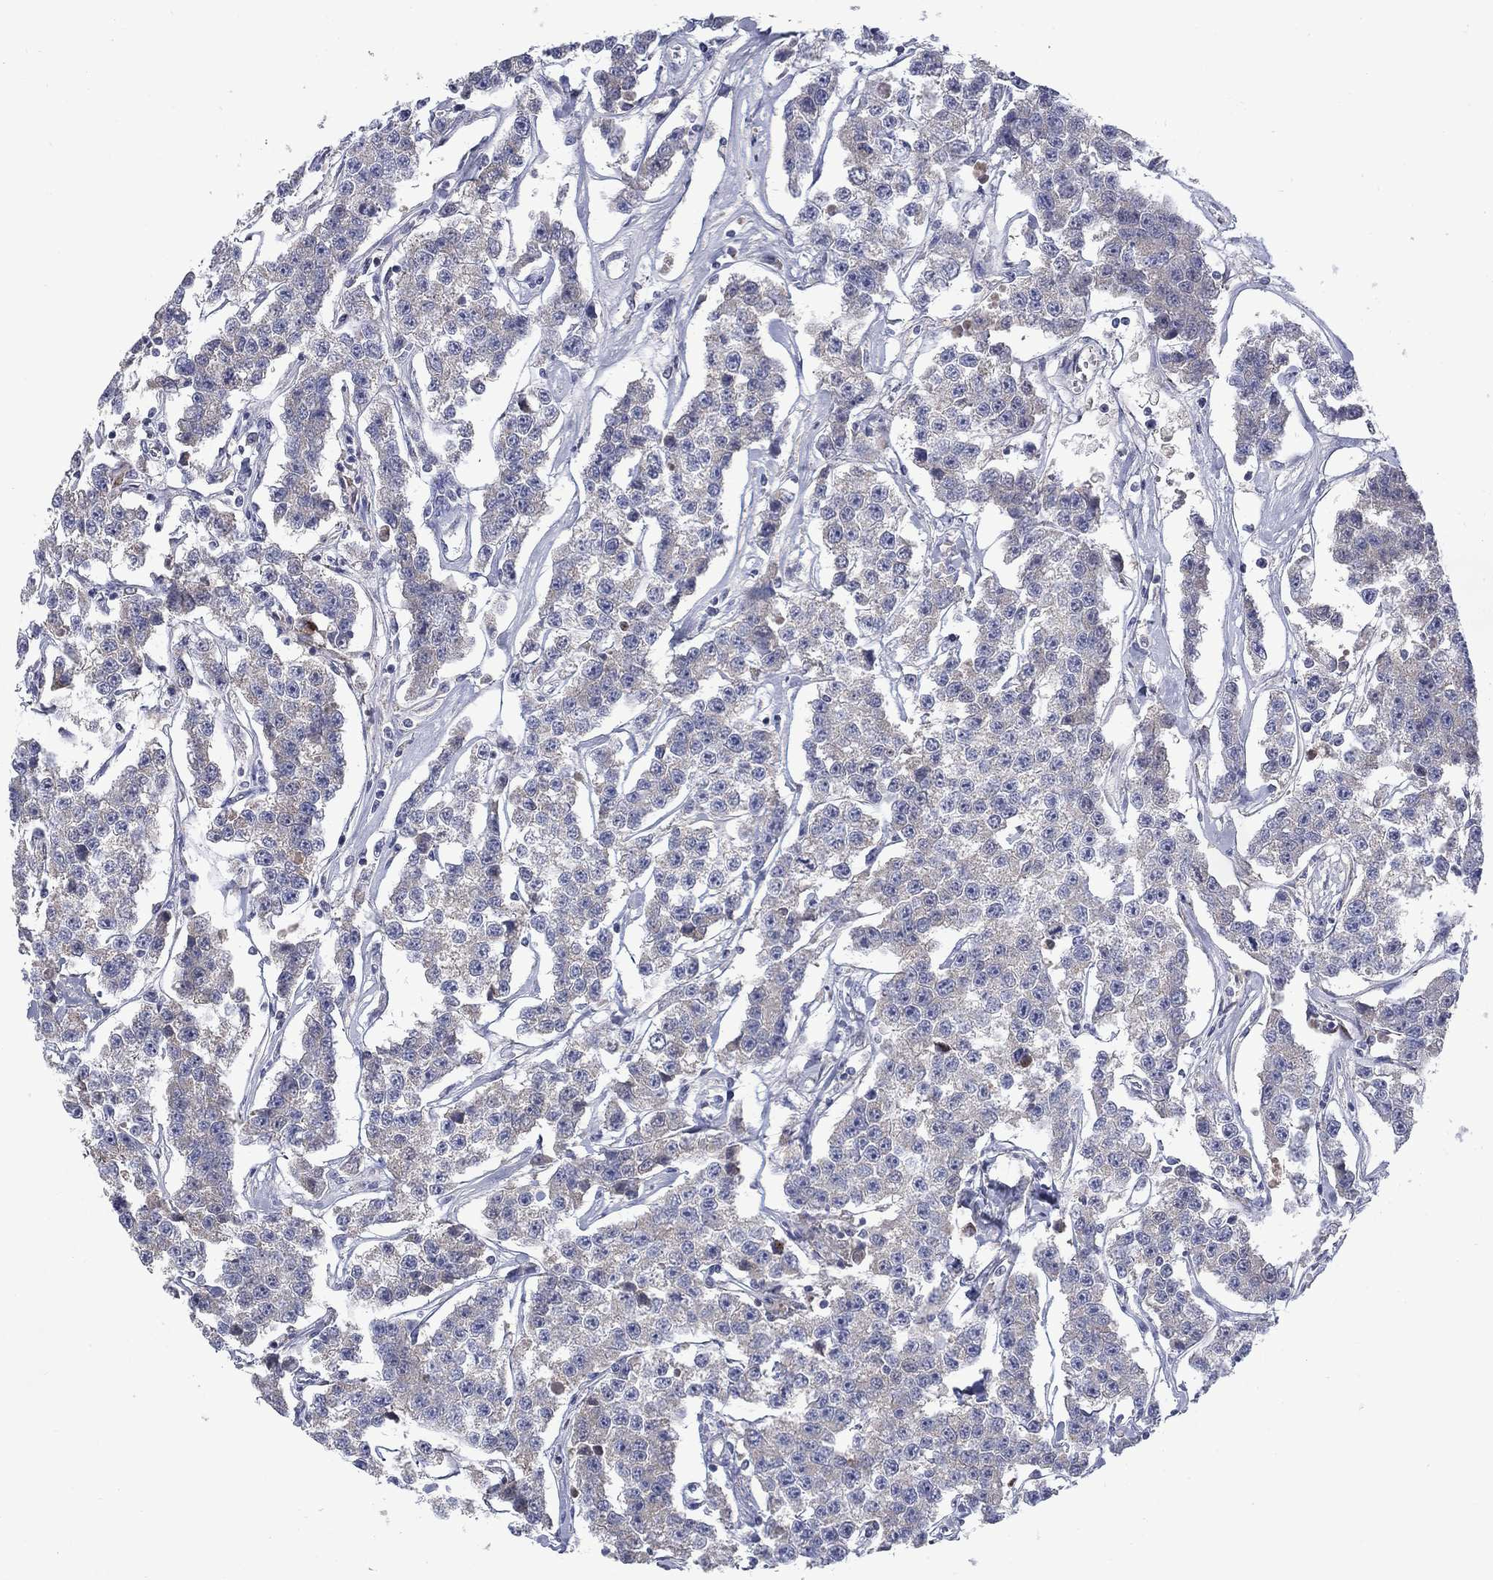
{"staining": {"intensity": "weak", "quantity": "<25%", "location": "cytoplasmic/membranous"}, "tissue": "testis cancer", "cell_type": "Tumor cells", "image_type": "cancer", "snomed": [{"axis": "morphology", "description": "Seminoma, NOS"}, {"axis": "topography", "description": "Testis"}], "caption": "Seminoma (testis) was stained to show a protein in brown. There is no significant staining in tumor cells.", "gene": "FRK", "patient": {"sex": "male", "age": 59}}